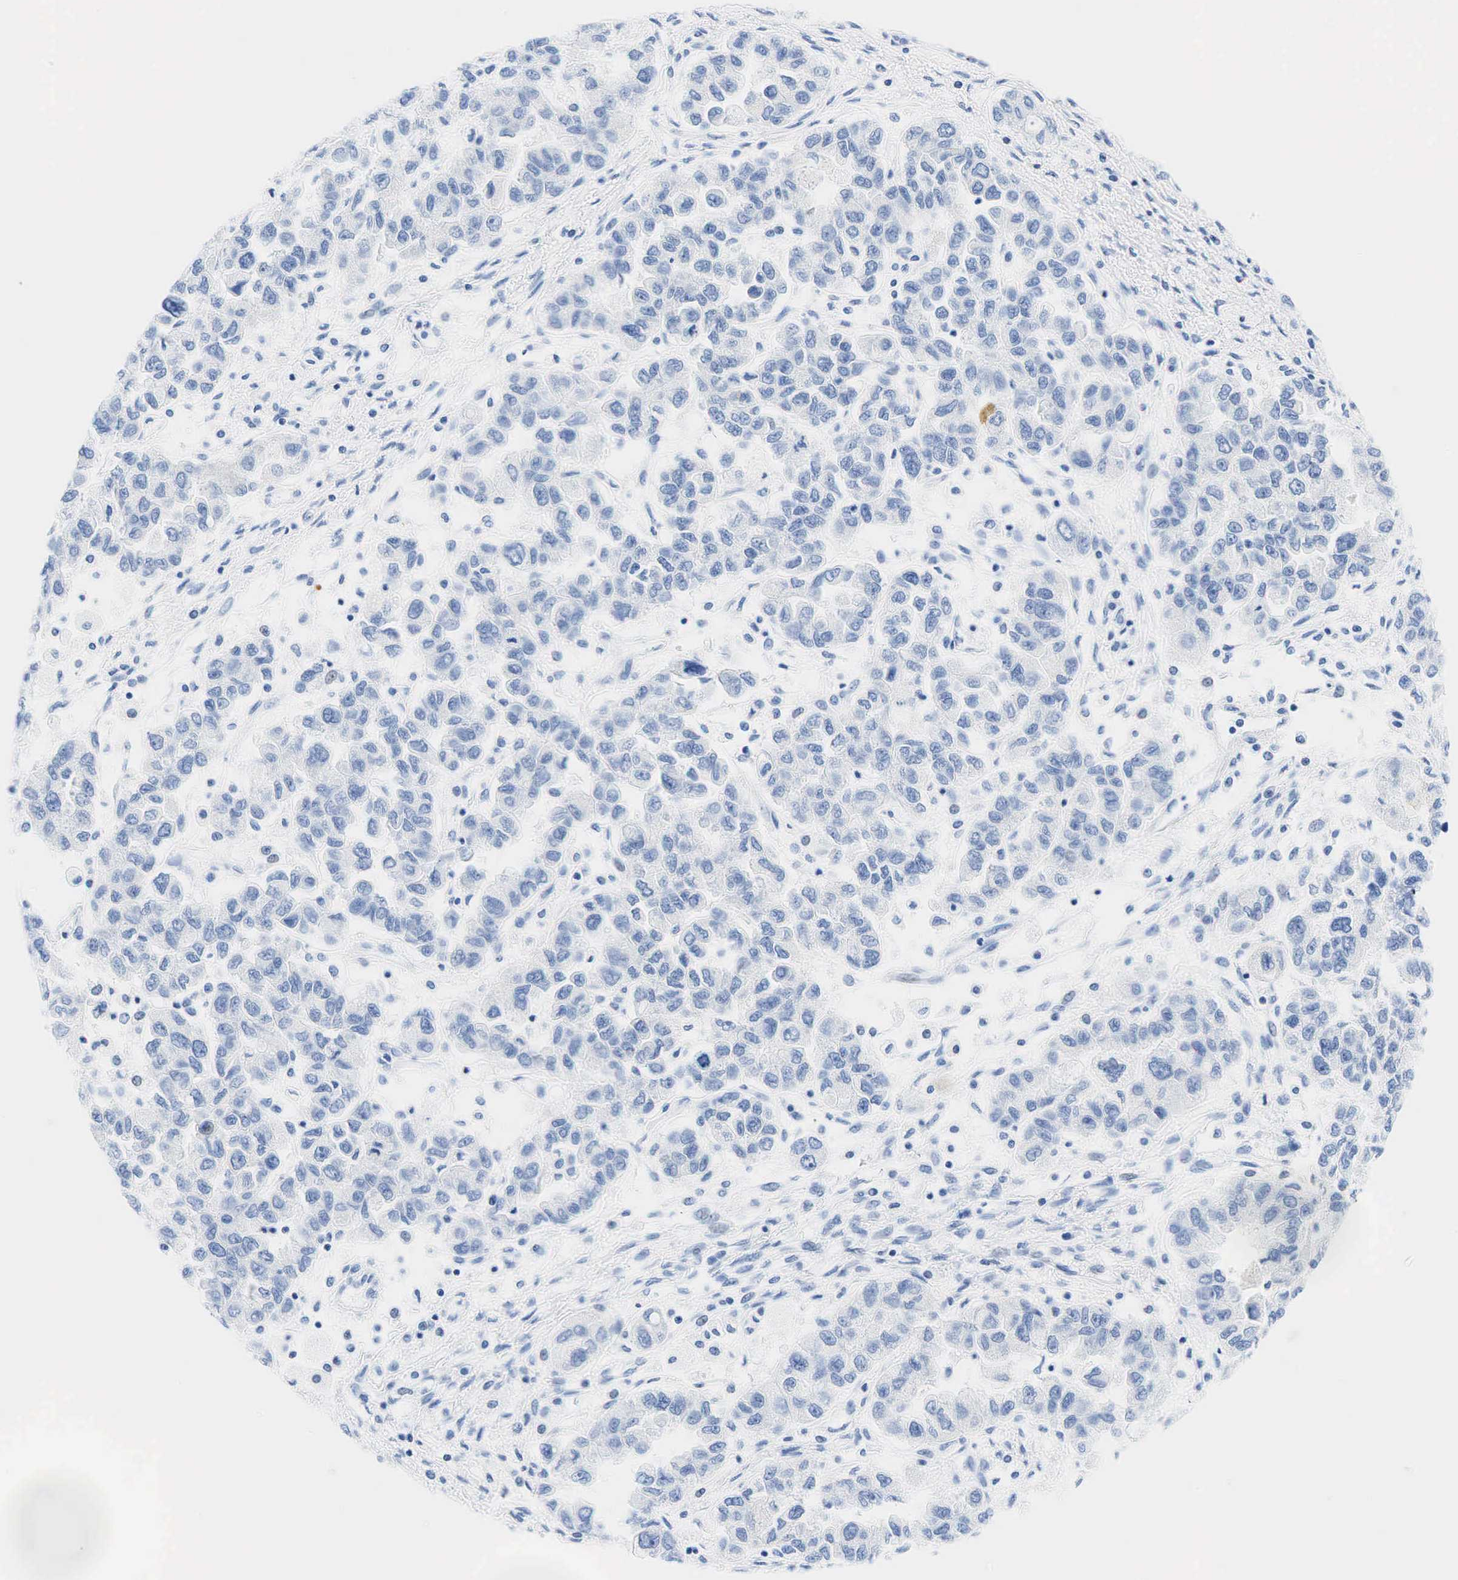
{"staining": {"intensity": "negative", "quantity": "none", "location": "none"}, "tissue": "ovarian cancer", "cell_type": "Tumor cells", "image_type": "cancer", "snomed": [{"axis": "morphology", "description": "Cystadenocarcinoma, serous, NOS"}, {"axis": "topography", "description": "Ovary"}], "caption": "Immunohistochemistry (IHC) histopathology image of neoplastic tissue: human ovarian cancer (serous cystadenocarcinoma) stained with DAB (3,3'-diaminobenzidine) shows no significant protein staining in tumor cells.", "gene": "INHA", "patient": {"sex": "female", "age": 84}}